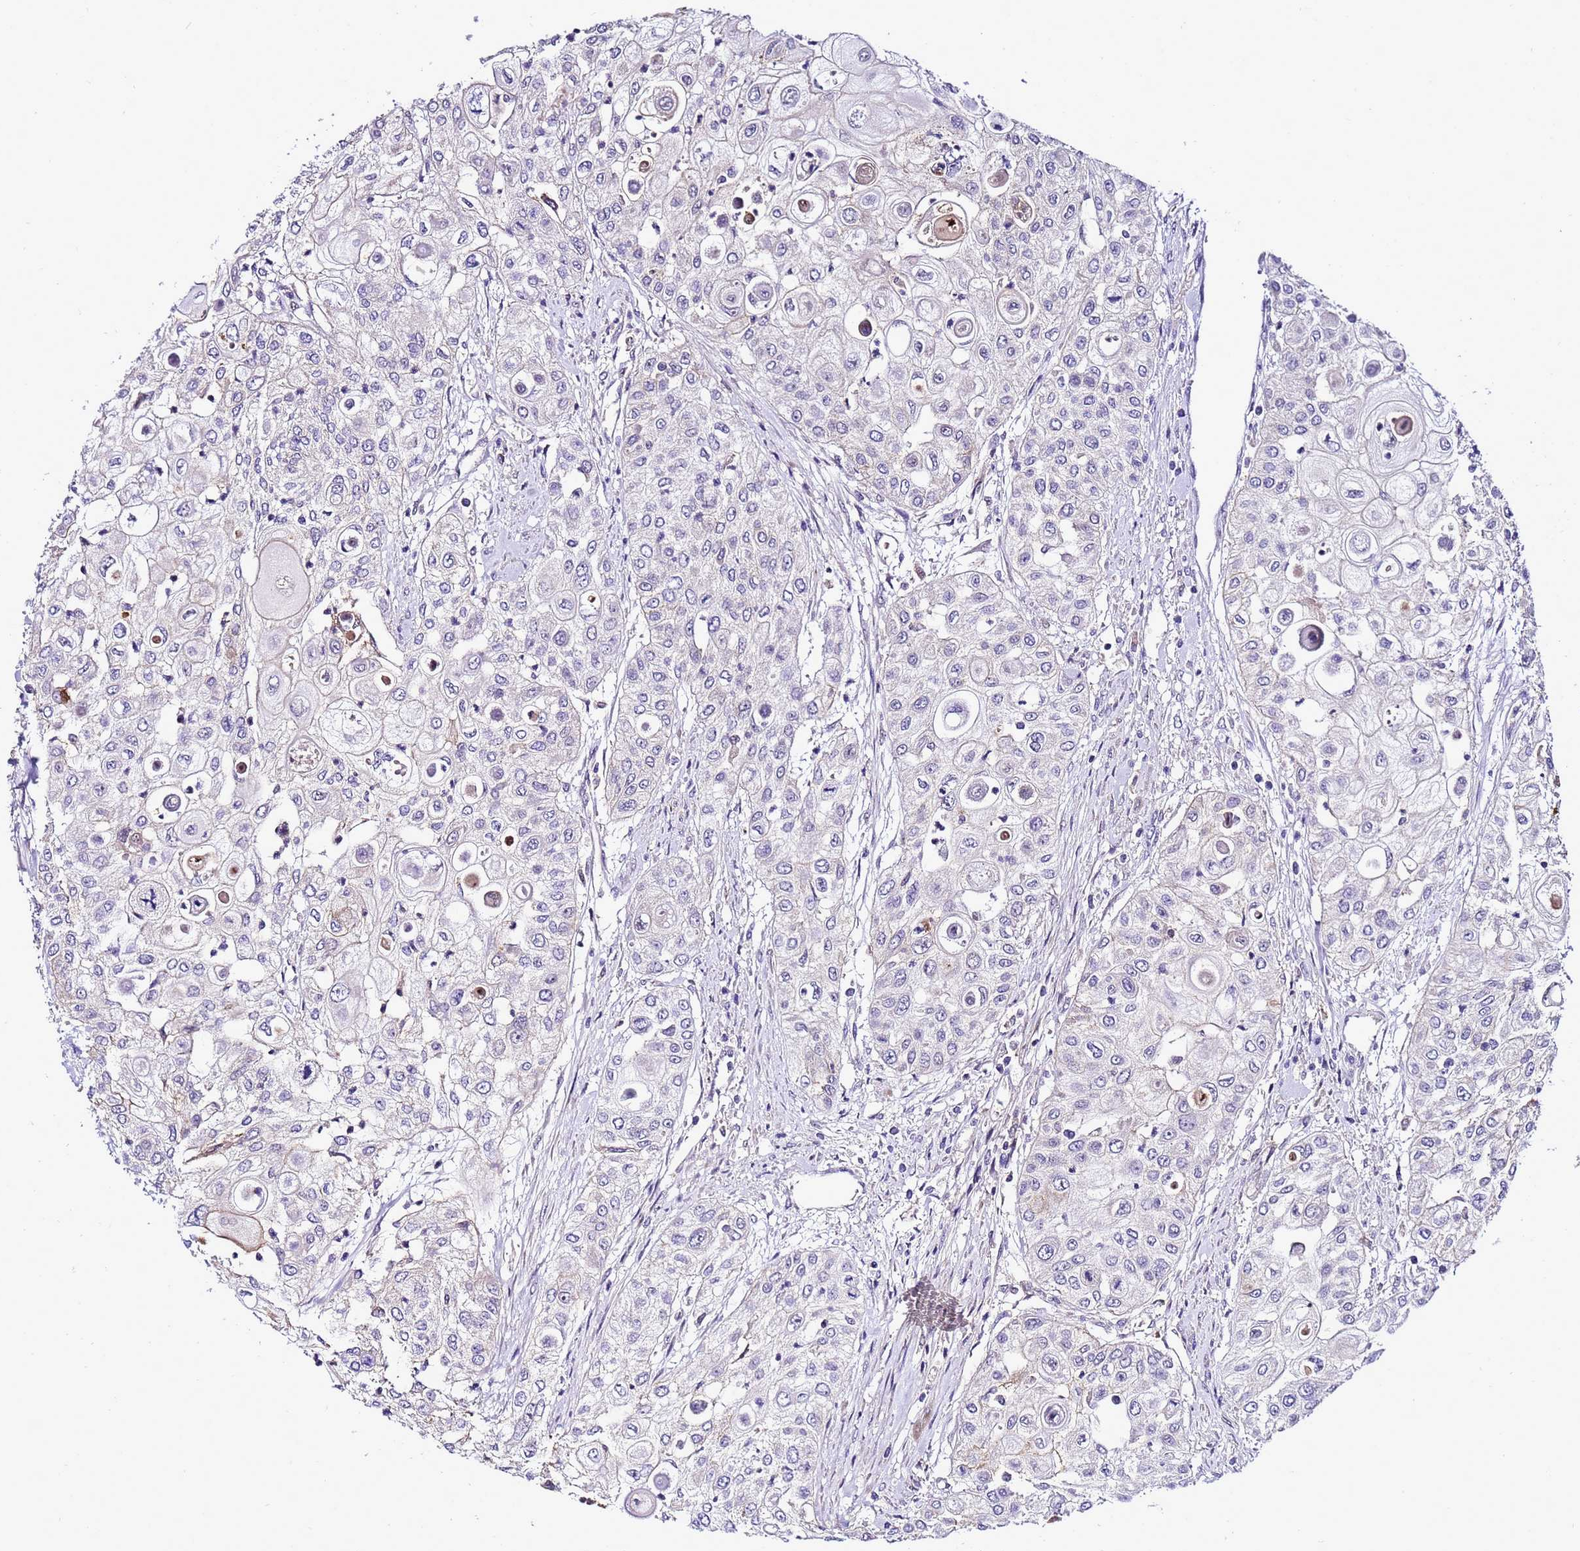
{"staining": {"intensity": "negative", "quantity": "none", "location": "none"}, "tissue": "urothelial cancer", "cell_type": "Tumor cells", "image_type": "cancer", "snomed": [{"axis": "morphology", "description": "Urothelial carcinoma, High grade"}, {"axis": "topography", "description": "Urinary bladder"}], "caption": "Photomicrograph shows no significant protein expression in tumor cells of urothelial carcinoma (high-grade). (Stains: DAB immunohistochemistry with hematoxylin counter stain, Microscopy: brightfield microscopy at high magnification).", "gene": "C19orf47", "patient": {"sex": "female", "age": 79}}